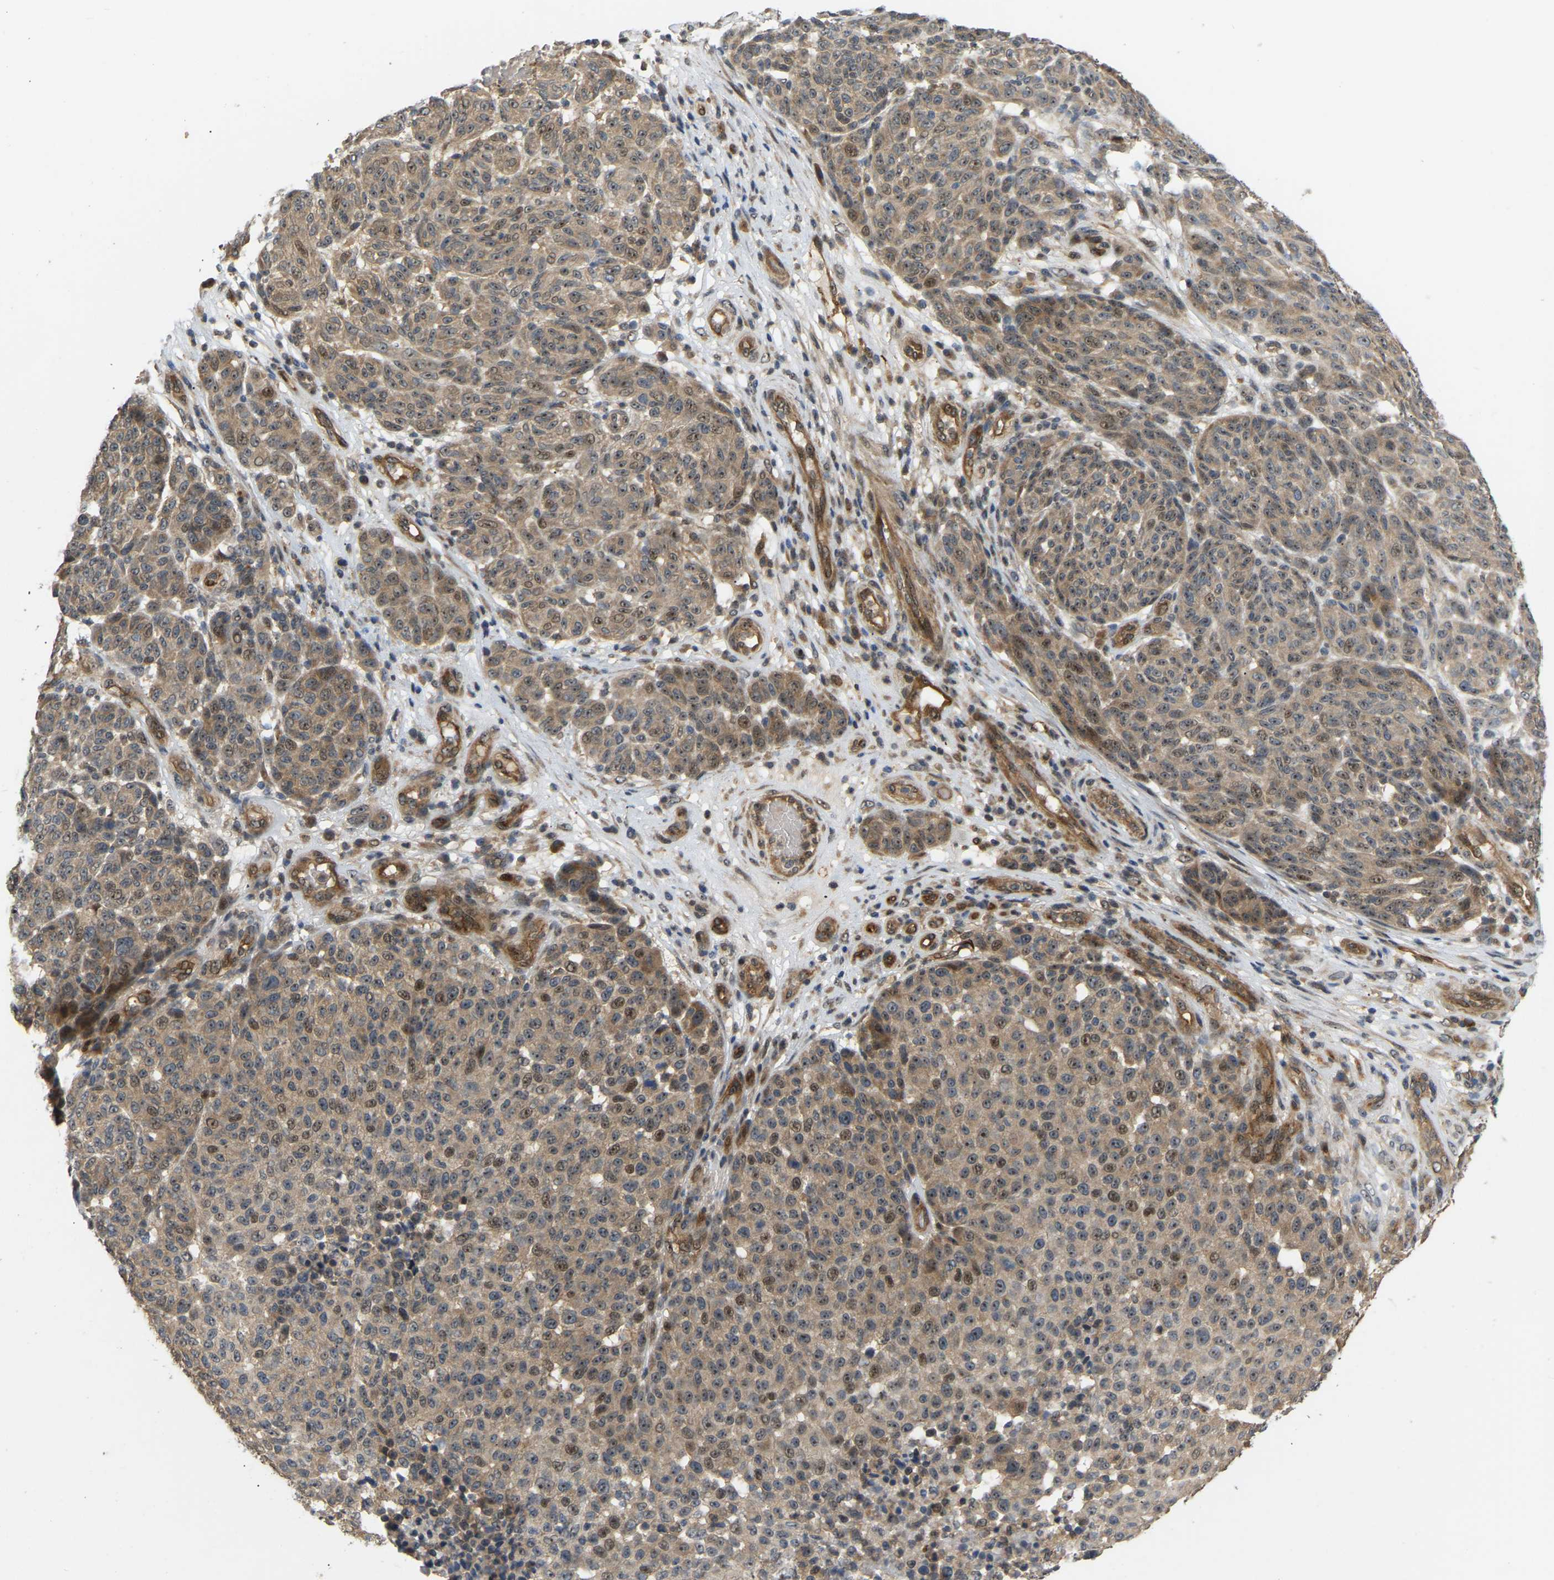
{"staining": {"intensity": "moderate", "quantity": ">75%", "location": "cytoplasmic/membranous,nuclear"}, "tissue": "melanoma", "cell_type": "Tumor cells", "image_type": "cancer", "snomed": [{"axis": "morphology", "description": "Malignant melanoma, NOS"}, {"axis": "topography", "description": "Skin"}], "caption": "Immunohistochemistry image of neoplastic tissue: malignant melanoma stained using IHC shows medium levels of moderate protein expression localized specifically in the cytoplasmic/membranous and nuclear of tumor cells, appearing as a cytoplasmic/membranous and nuclear brown color.", "gene": "LIMK2", "patient": {"sex": "male", "age": 59}}